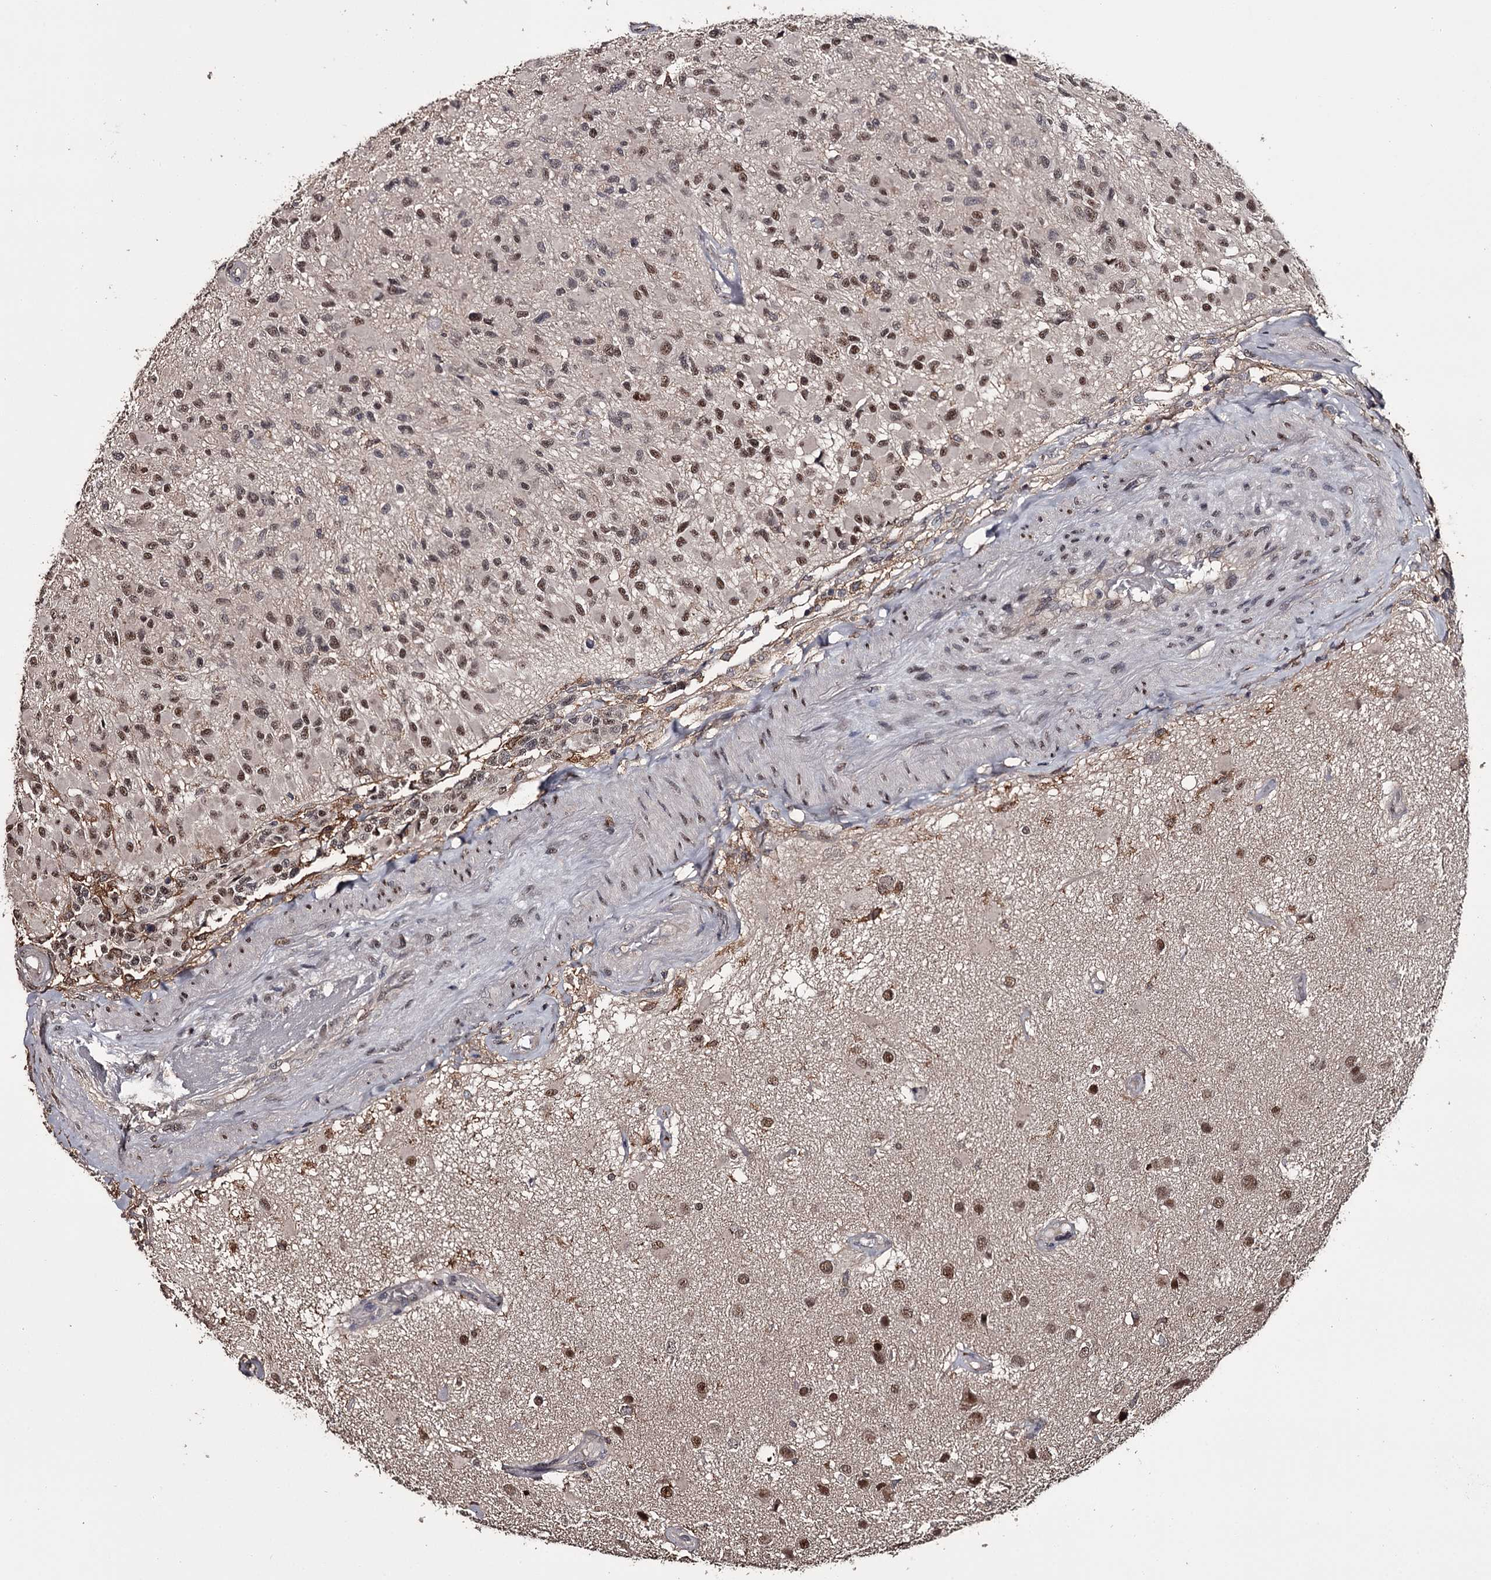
{"staining": {"intensity": "moderate", "quantity": ">75%", "location": "nuclear"}, "tissue": "glioma", "cell_type": "Tumor cells", "image_type": "cancer", "snomed": [{"axis": "morphology", "description": "Glioma, malignant, High grade"}, {"axis": "morphology", "description": "Glioblastoma, NOS"}, {"axis": "topography", "description": "Brain"}], "caption": "Moderate nuclear protein positivity is identified in approximately >75% of tumor cells in glioblastoma. Using DAB (brown) and hematoxylin (blue) stains, captured at high magnification using brightfield microscopy.", "gene": "PRPF40B", "patient": {"sex": "male", "age": 60}}